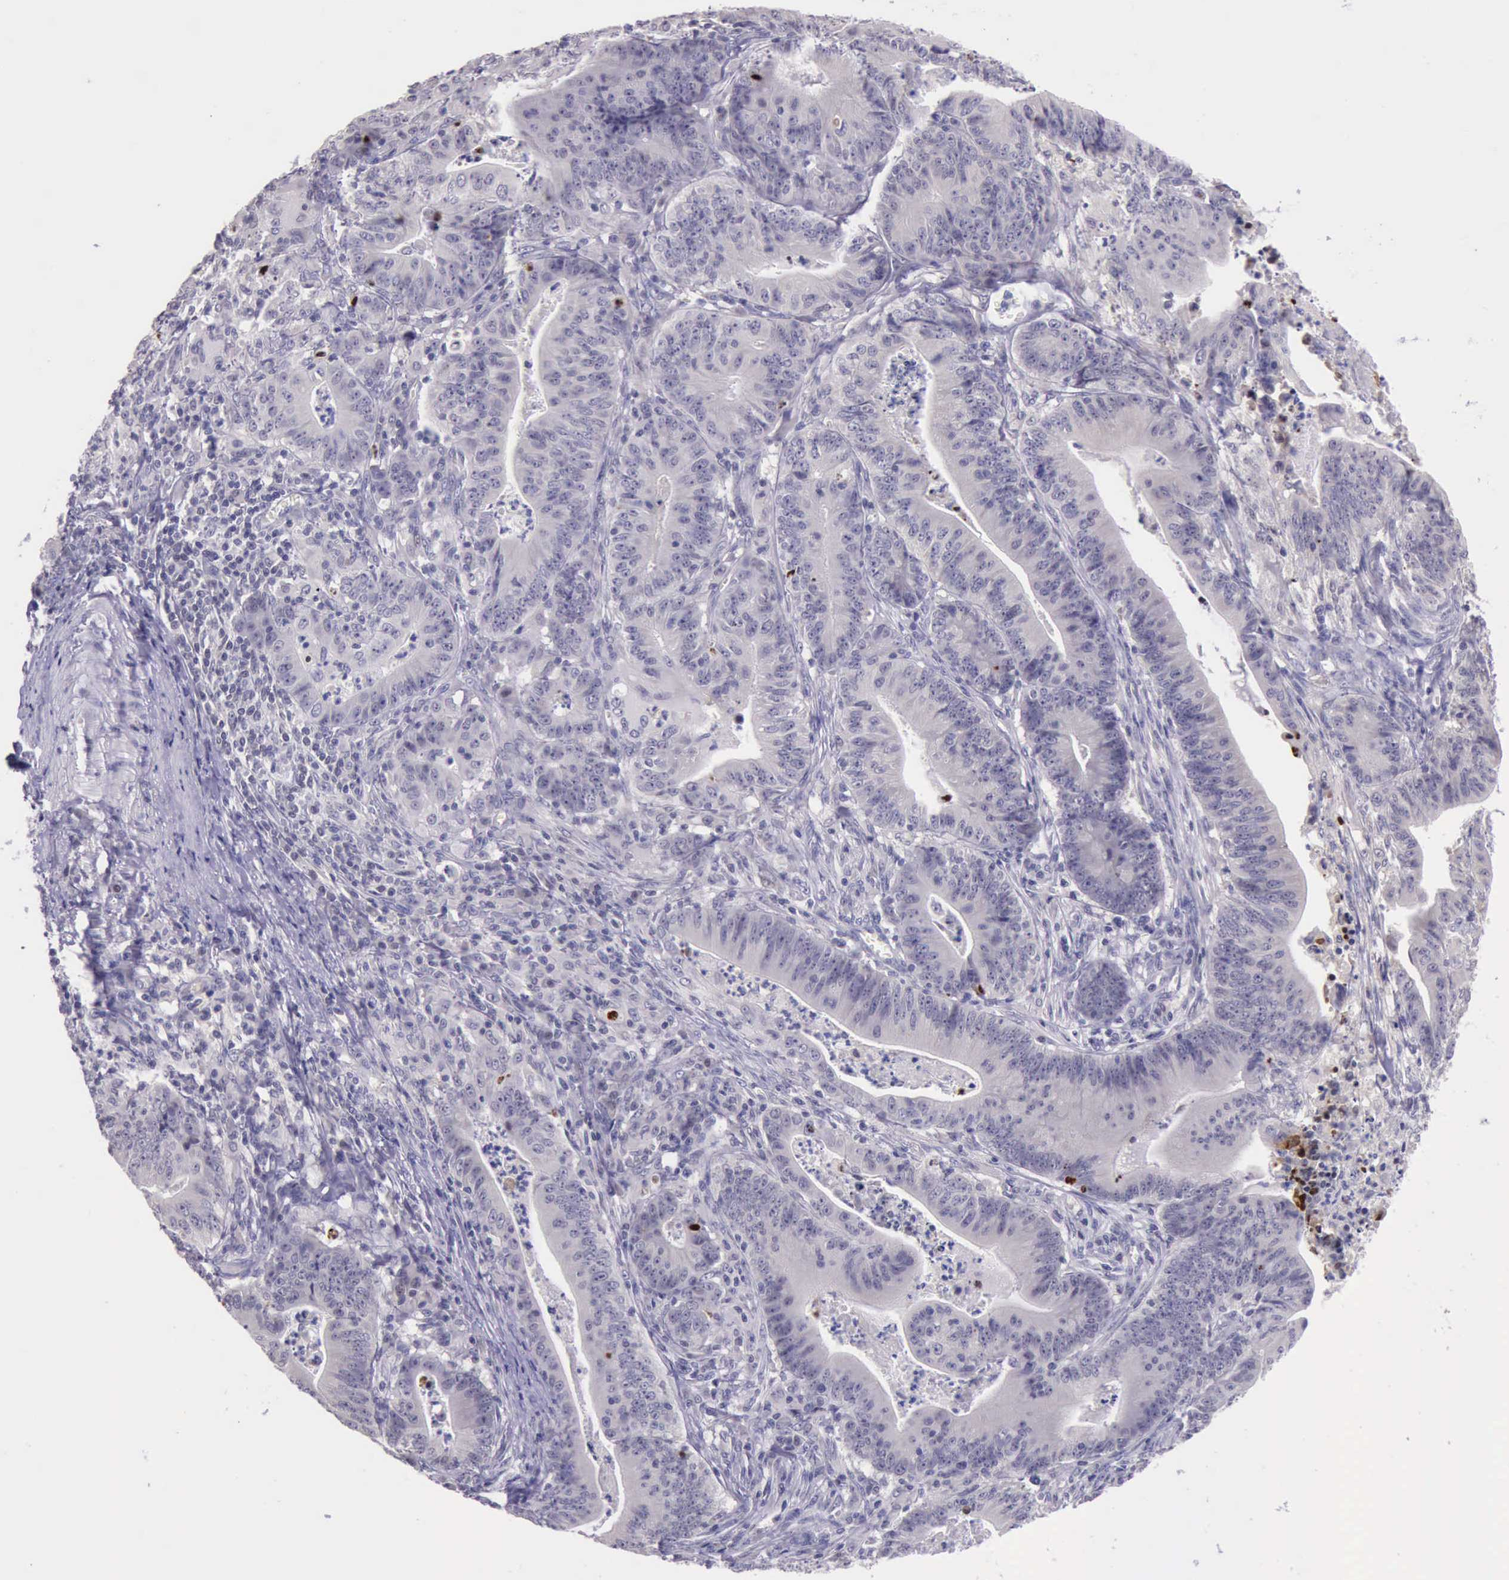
{"staining": {"intensity": "strong", "quantity": "<25%", "location": "nuclear"}, "tissue": "stomach cancer", "cell_type": "Tumor cells", "image_type": "cancer", "snomed": [{"axis": "morphology", "description": "Adenocarcinoma, NOS"}, {"axis": "topography", "description": "Stomach, lower"}], "caption": "Protein staining of stomach adenocarcinoma tissue demonstrates strong nuclear staining in approximately <25% of tumor cells.", "gene": "PARP1", "patient": {"sex": "female", "age": 86}}